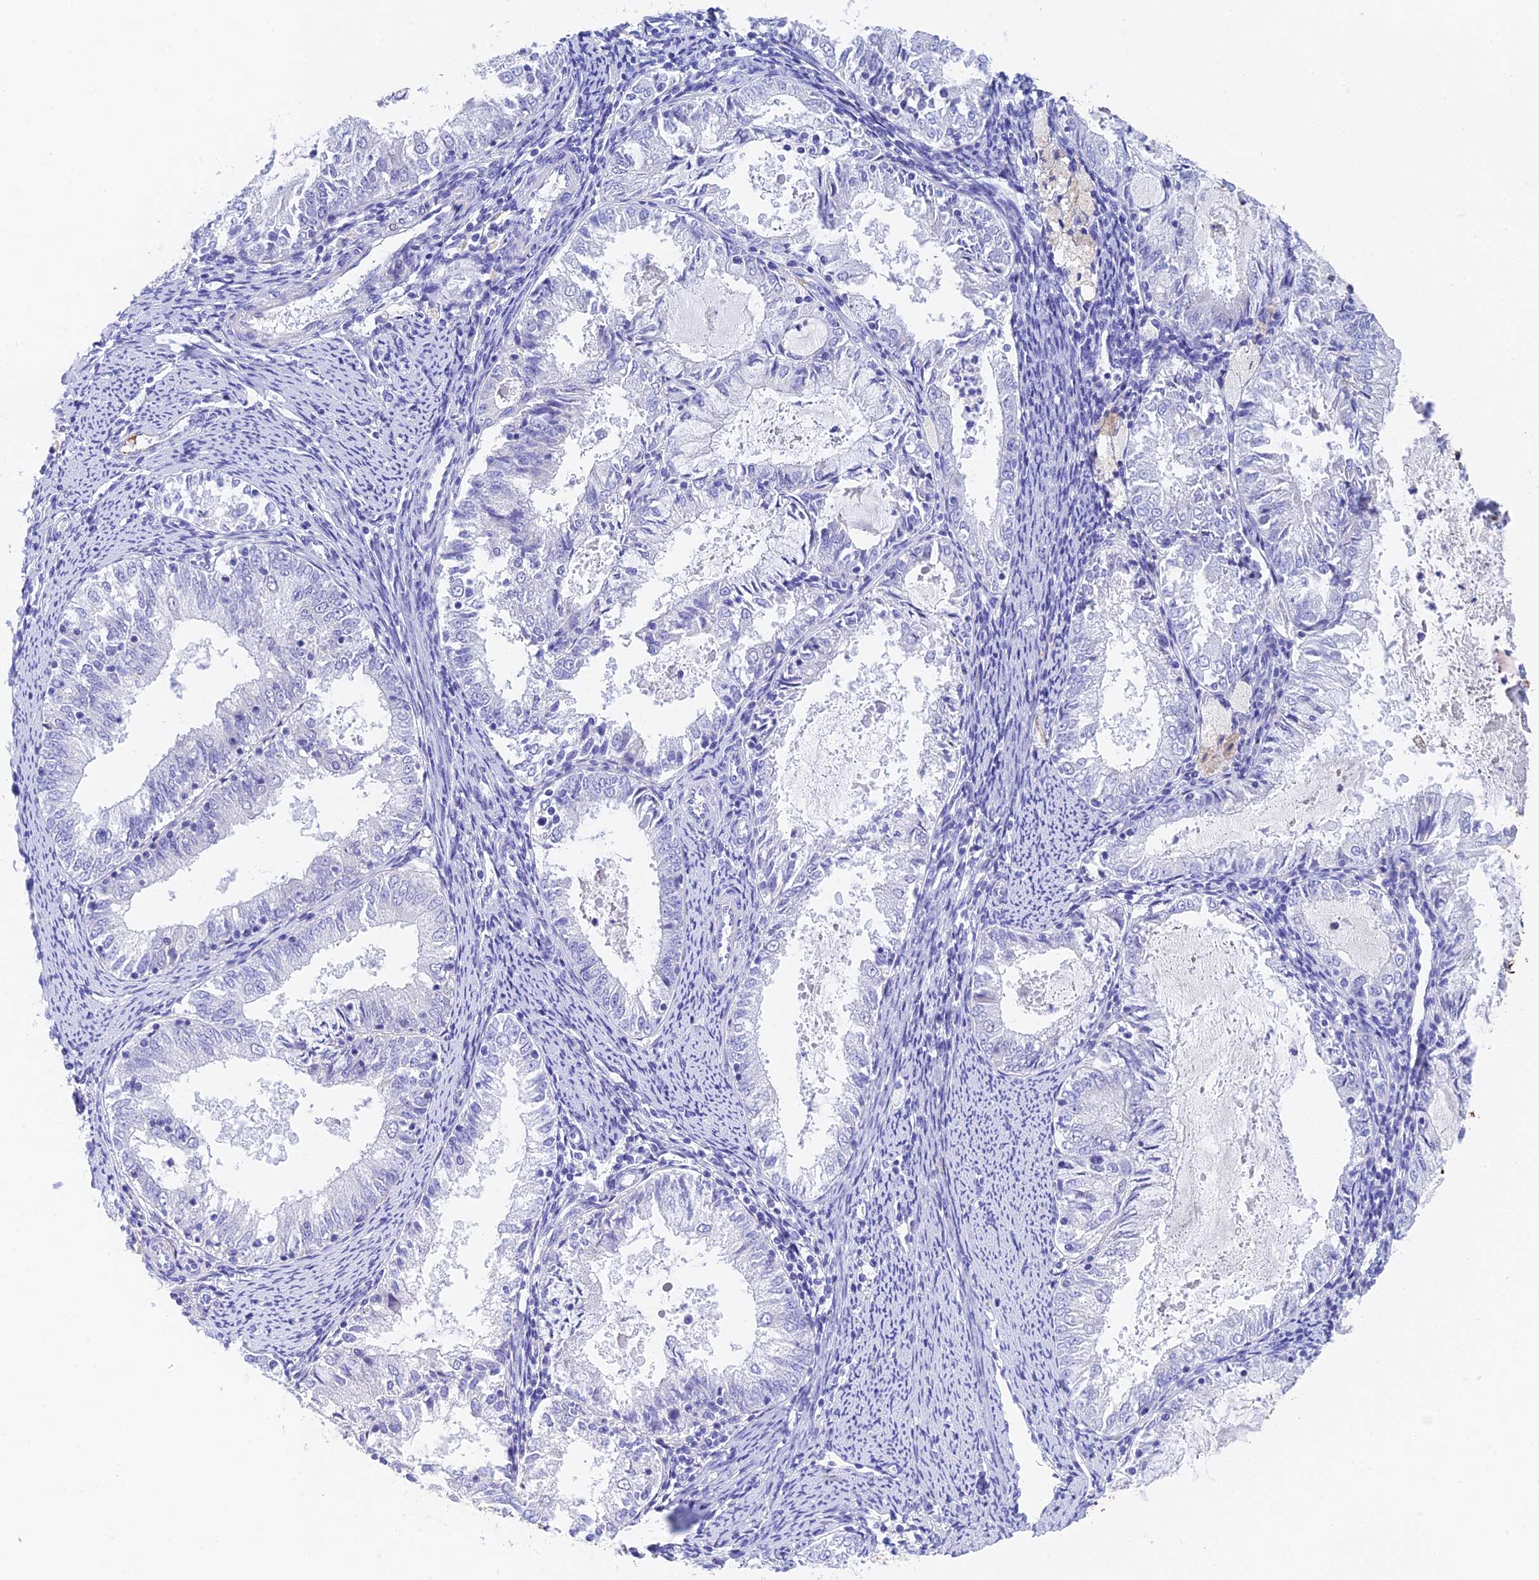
{"staining": {"intensity": "negative", "quantity": "none", "location": "none"}, "tissue": "endometrial cancer", "cell_type": "Tumor cells", "image_type": "cancer", "snomed": [{"axis": "morphology", "description": "Adenocarcinoma, NOS"}, {"axis": "topography", "description": "Endometrium"}], "caption": "Histopathology image shows no significant protein expression in tumor cells of endometrial cancer (adenocarcinoma).", "gene": "ADAMTS13", "patient": {"sex": "female", "age": 57}}